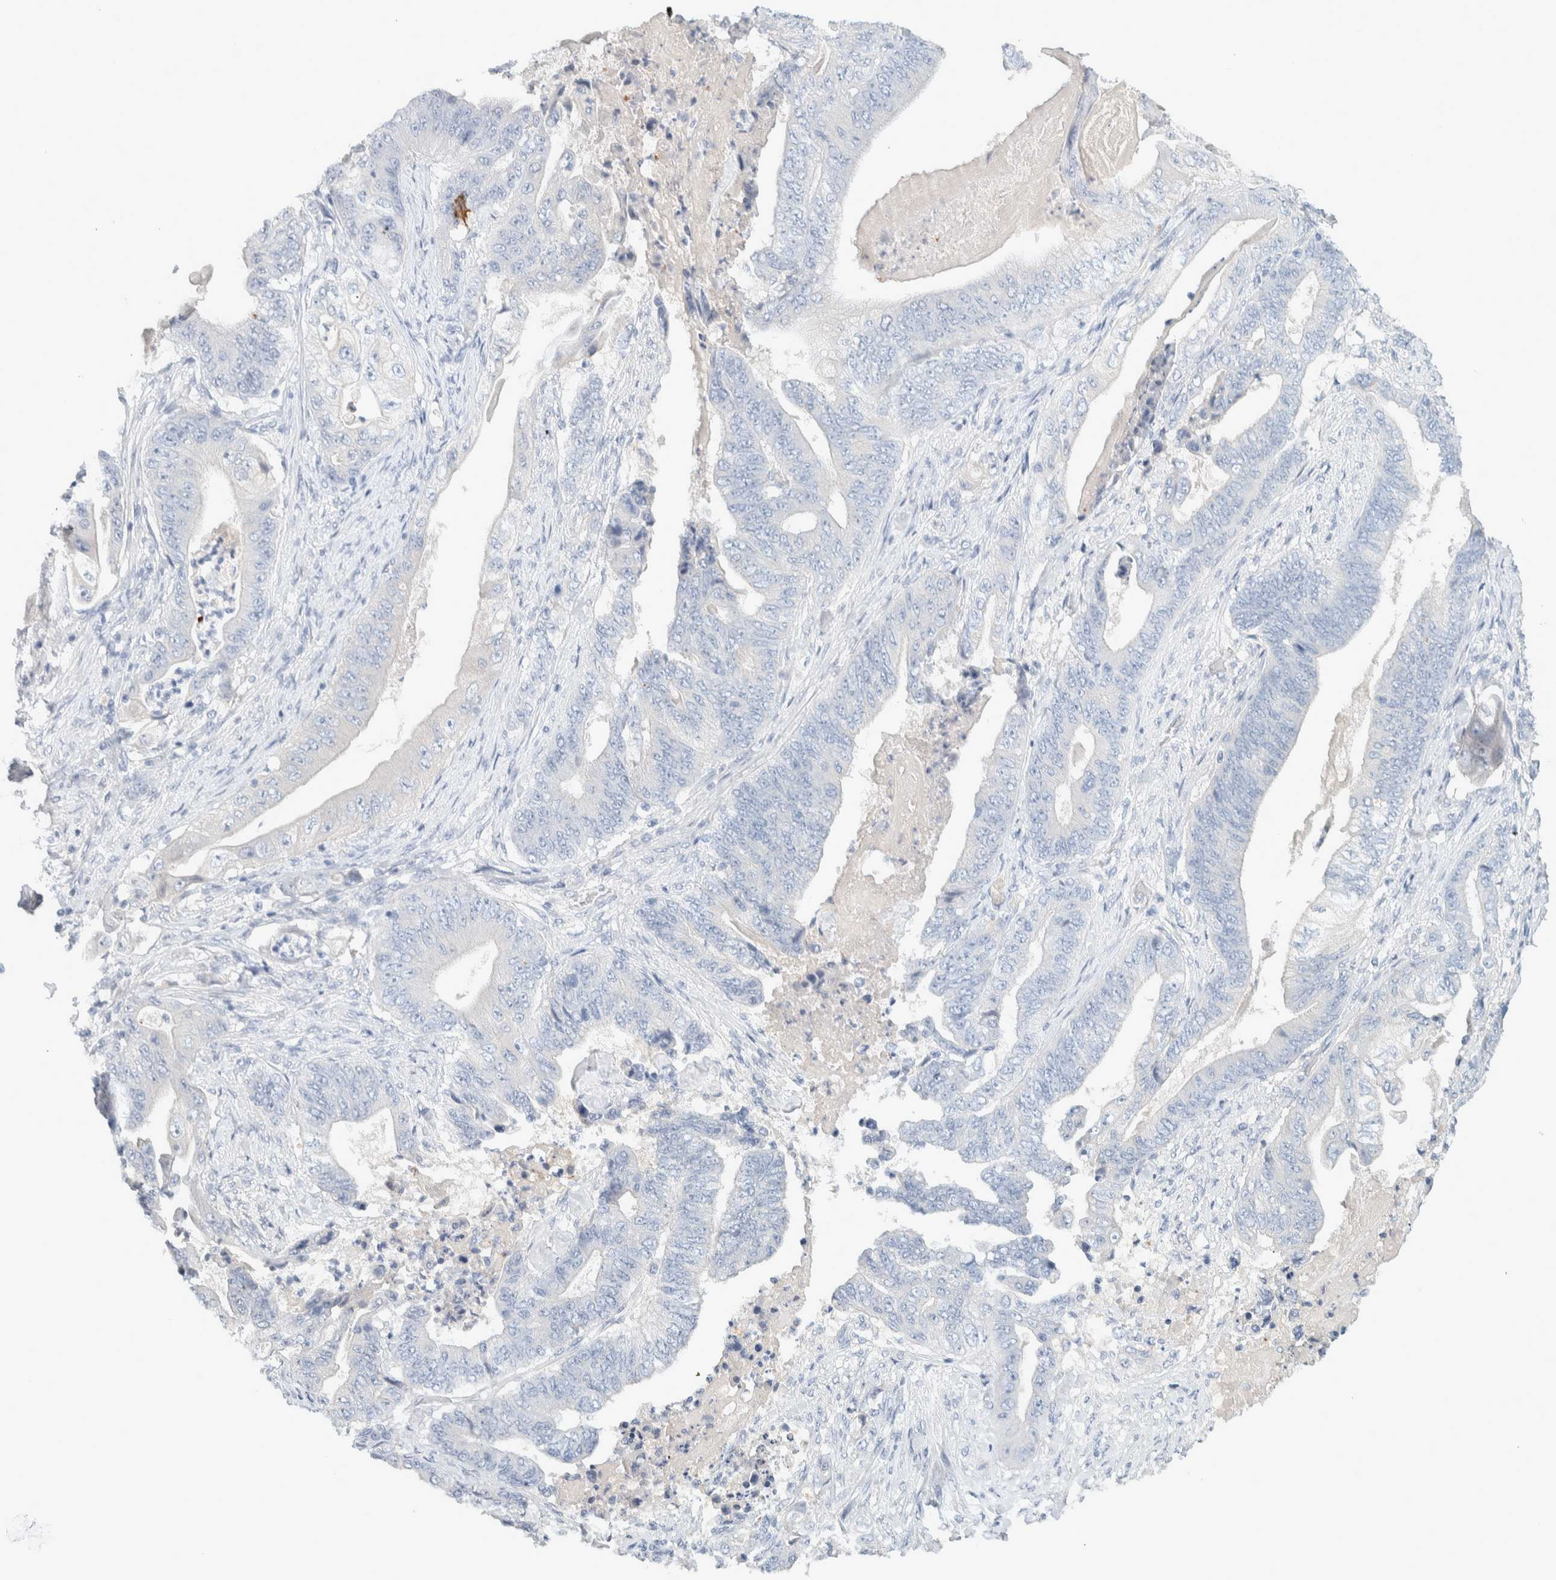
{"staining": {"intensity": "negative", "quantity": "none", "location": "none"}, "tissue": "stomach cancer", "cell_type": "Tumor cells", "image_type": "cancer", "snomed": [{"axis": "morphology", "description": "Adenocarcinoma, NOS"}, {"axis": "topography", "description": "Stomach"}], "caption": "Tumor cells are negative for protein expression in human stomach adenocarcinoma.", "gene": "ALOX12B", "patient": {"sex": "female", "age": 73}}